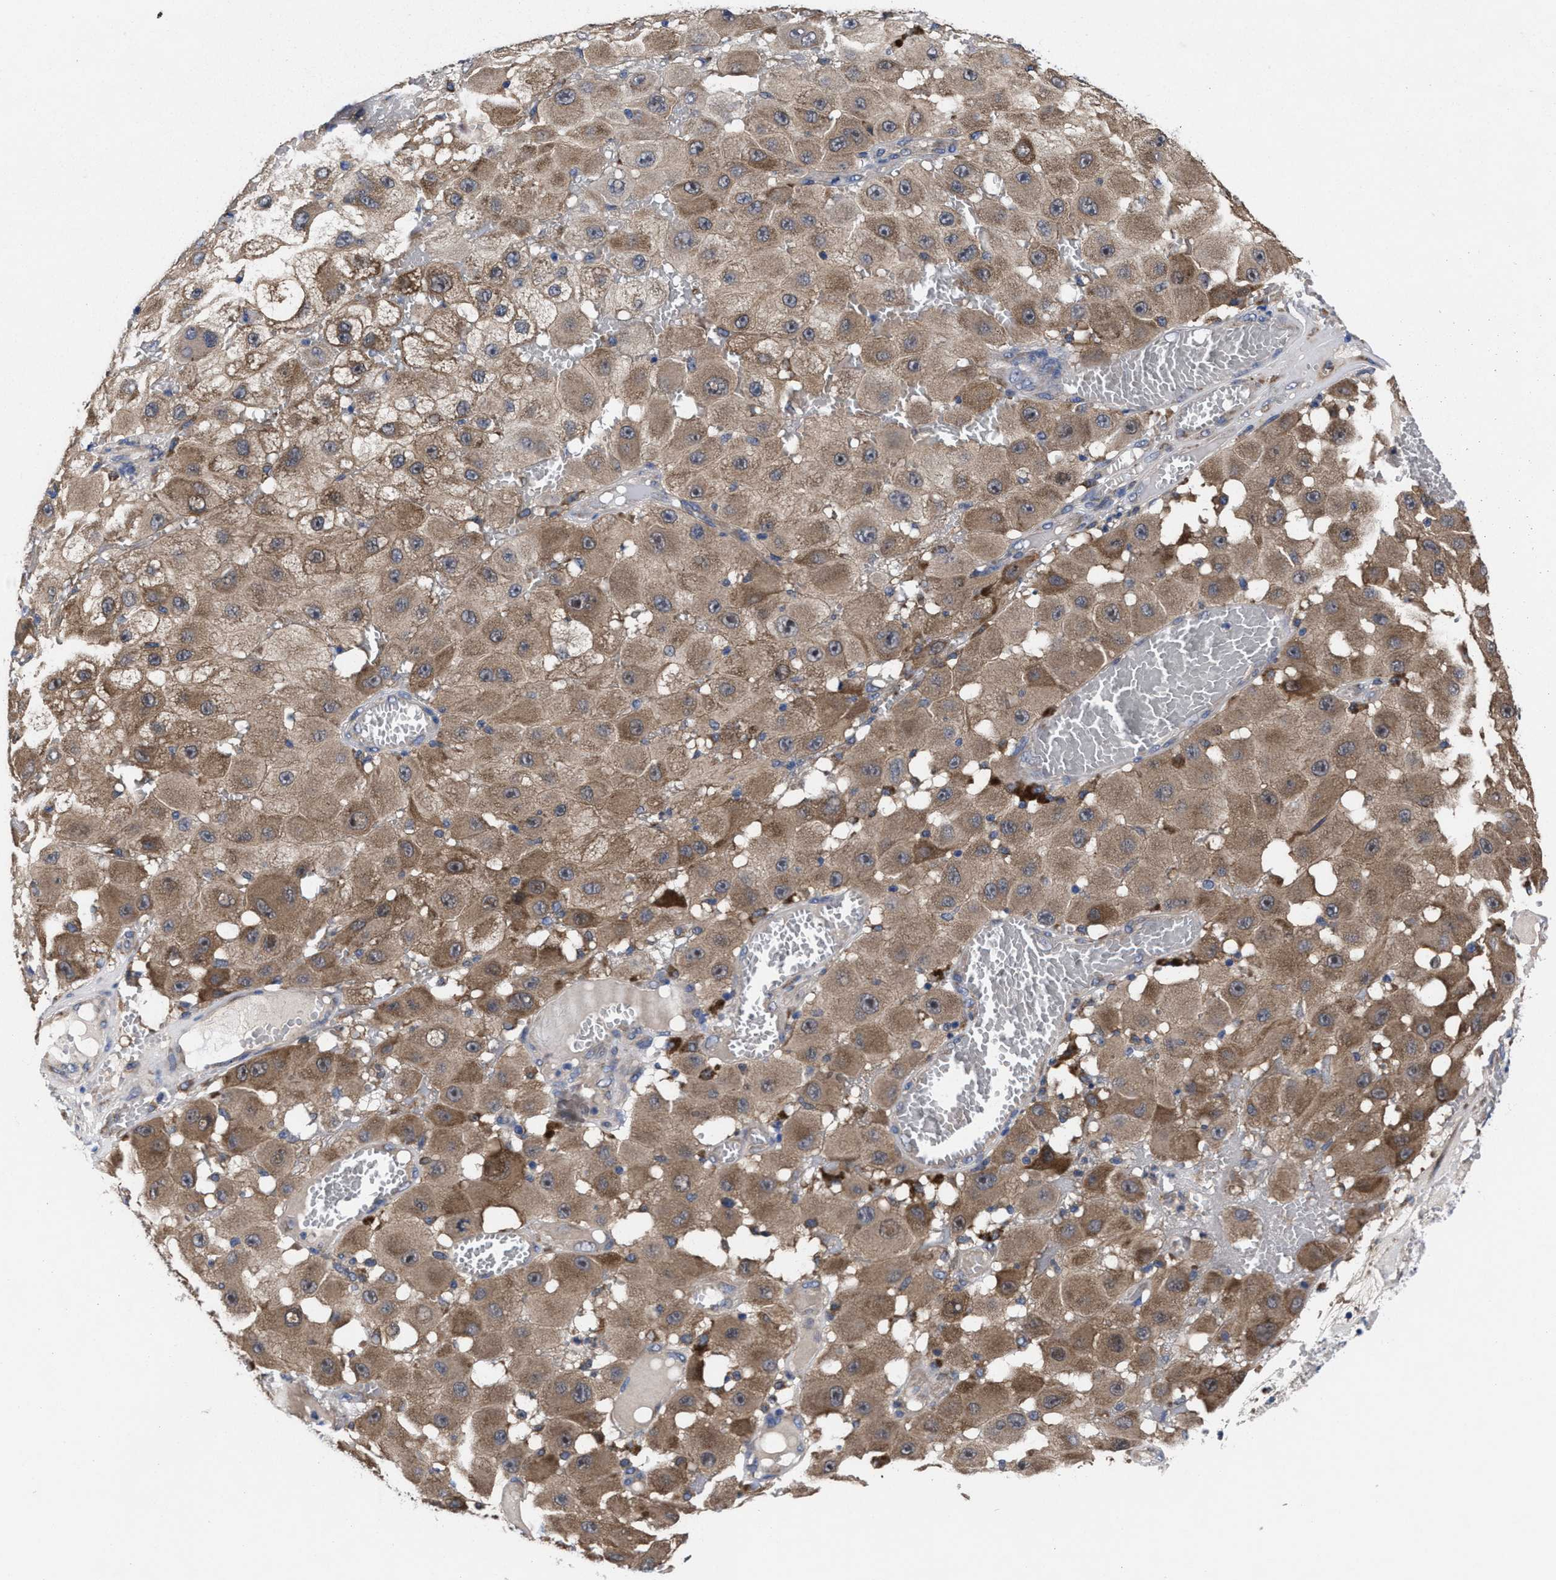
{"staining": {"intensity": "moderate", "quantity": ">75%", "location": "cytoplasmic/membranous"}, "tissue": "melanoma", "cell_type": "Tumor cells", "image_type": "cancer", "snomed": [{"axis": "morphology", "description": "Malignant melanoma, NOS"}, {"axis": "topography", "description": "Skin"}], "caption": "The photomicrograph demonstrates immunohistochemical staining of malignant melanoma. There is moderate cytoplasmic/membranous staining is identified in about >75% of tumor cells.", "gene": "TXNDC17", "patient": {"sex": "female", "age": 81}}